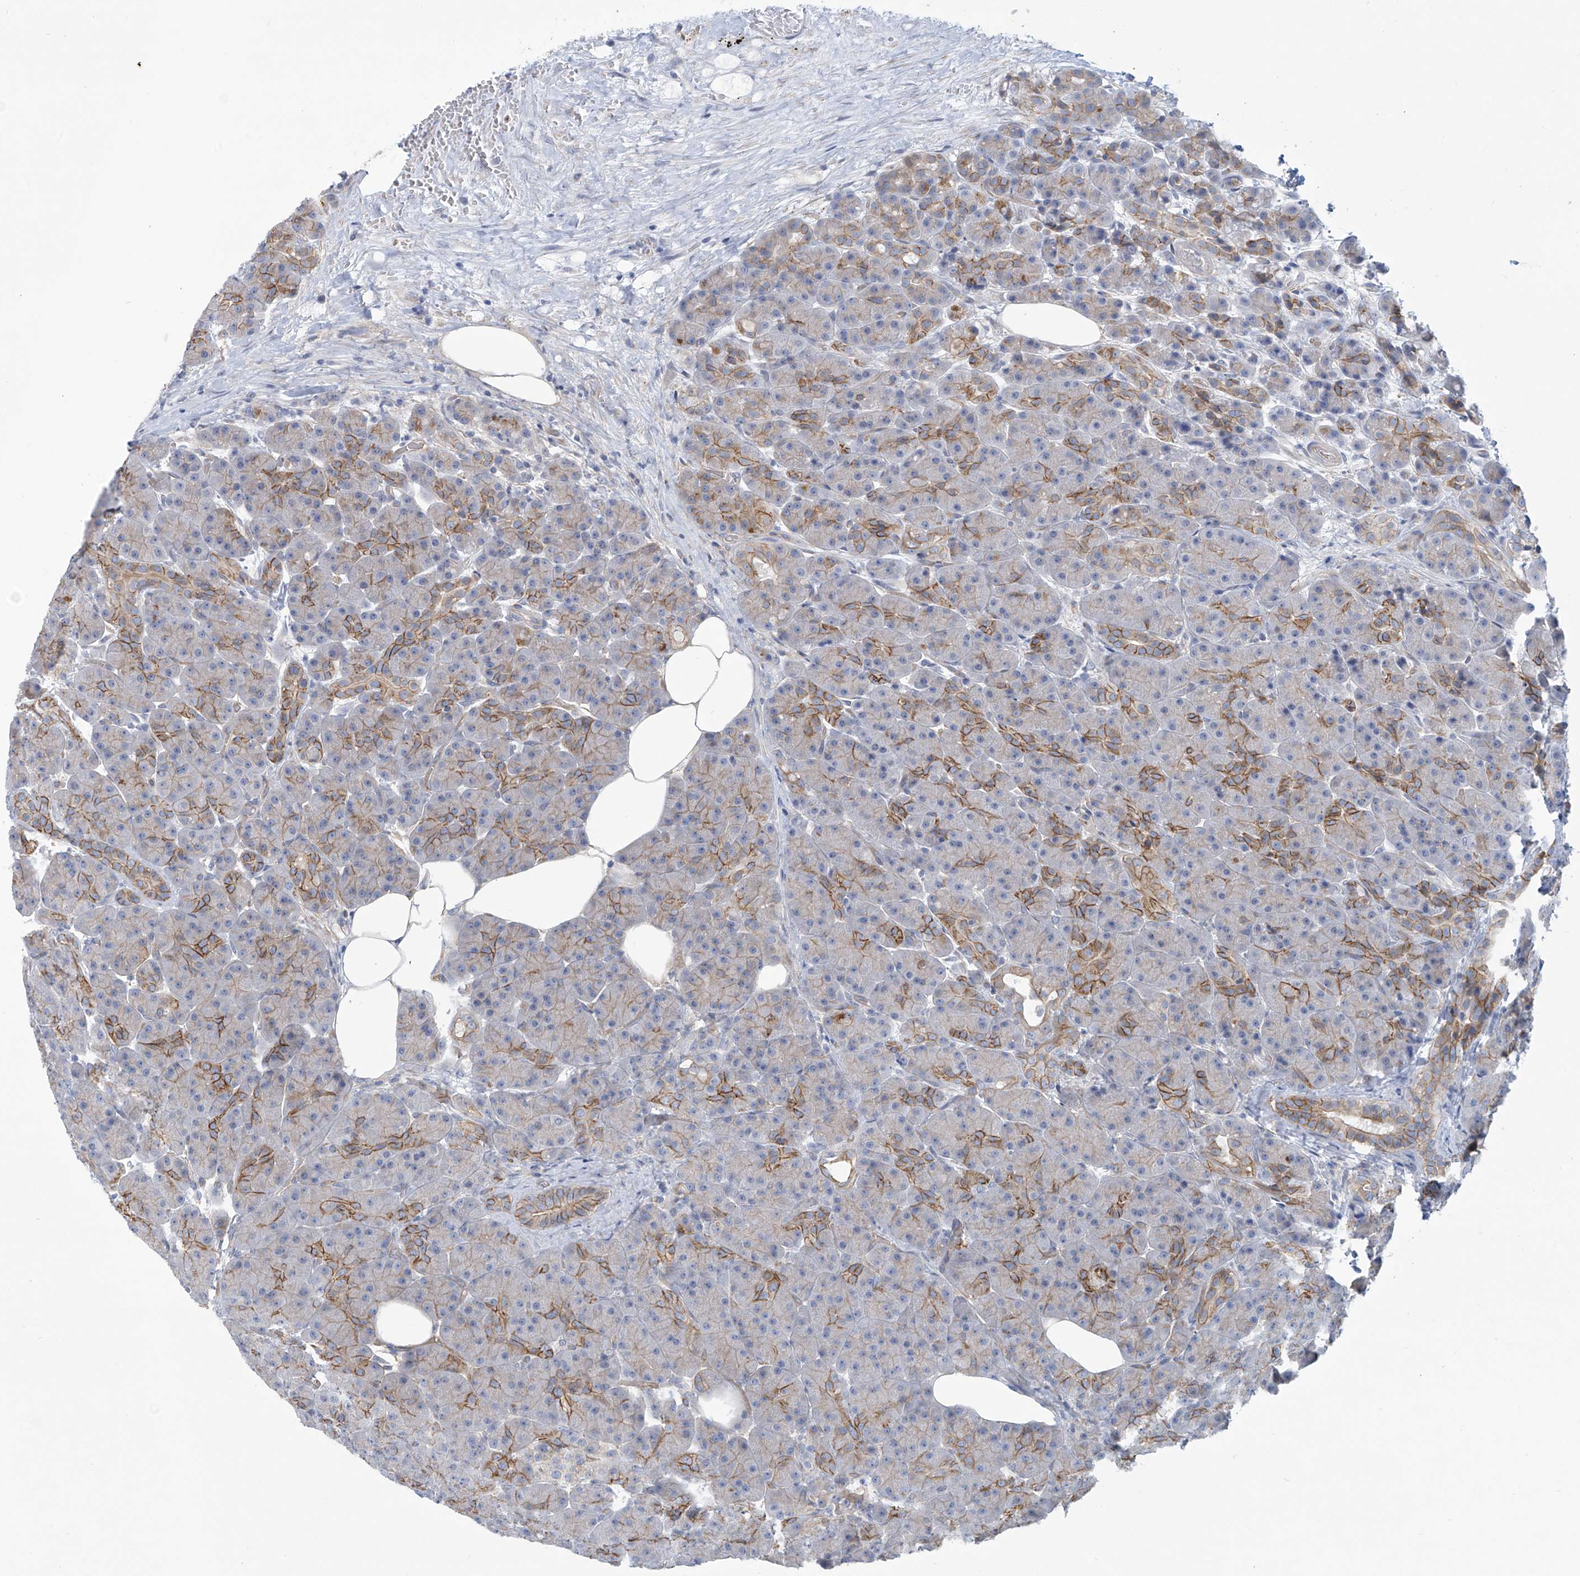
{"staining": {"intensity": "moderate", "quantity": "25%-75%", "location": "cytoplasmic/membranous"}, "tissue": "pancreas", "cell_type": "Exocrine glandular cells", "image_type": "normal", "snomed": [{"axis": "morphology", "description": "Normal tissue, NOS"}, {"axis": "topography", "description": "Pancreas"}], "caption": "About 25%-75% of exocrine glandular cells in normal pancreas display moderate cytoplasmic/membranous protein positivity as visualized by brown immunohistochemical staining.", "gene": "ABHD13", "patient": {"sex": "male", "age": 63}}